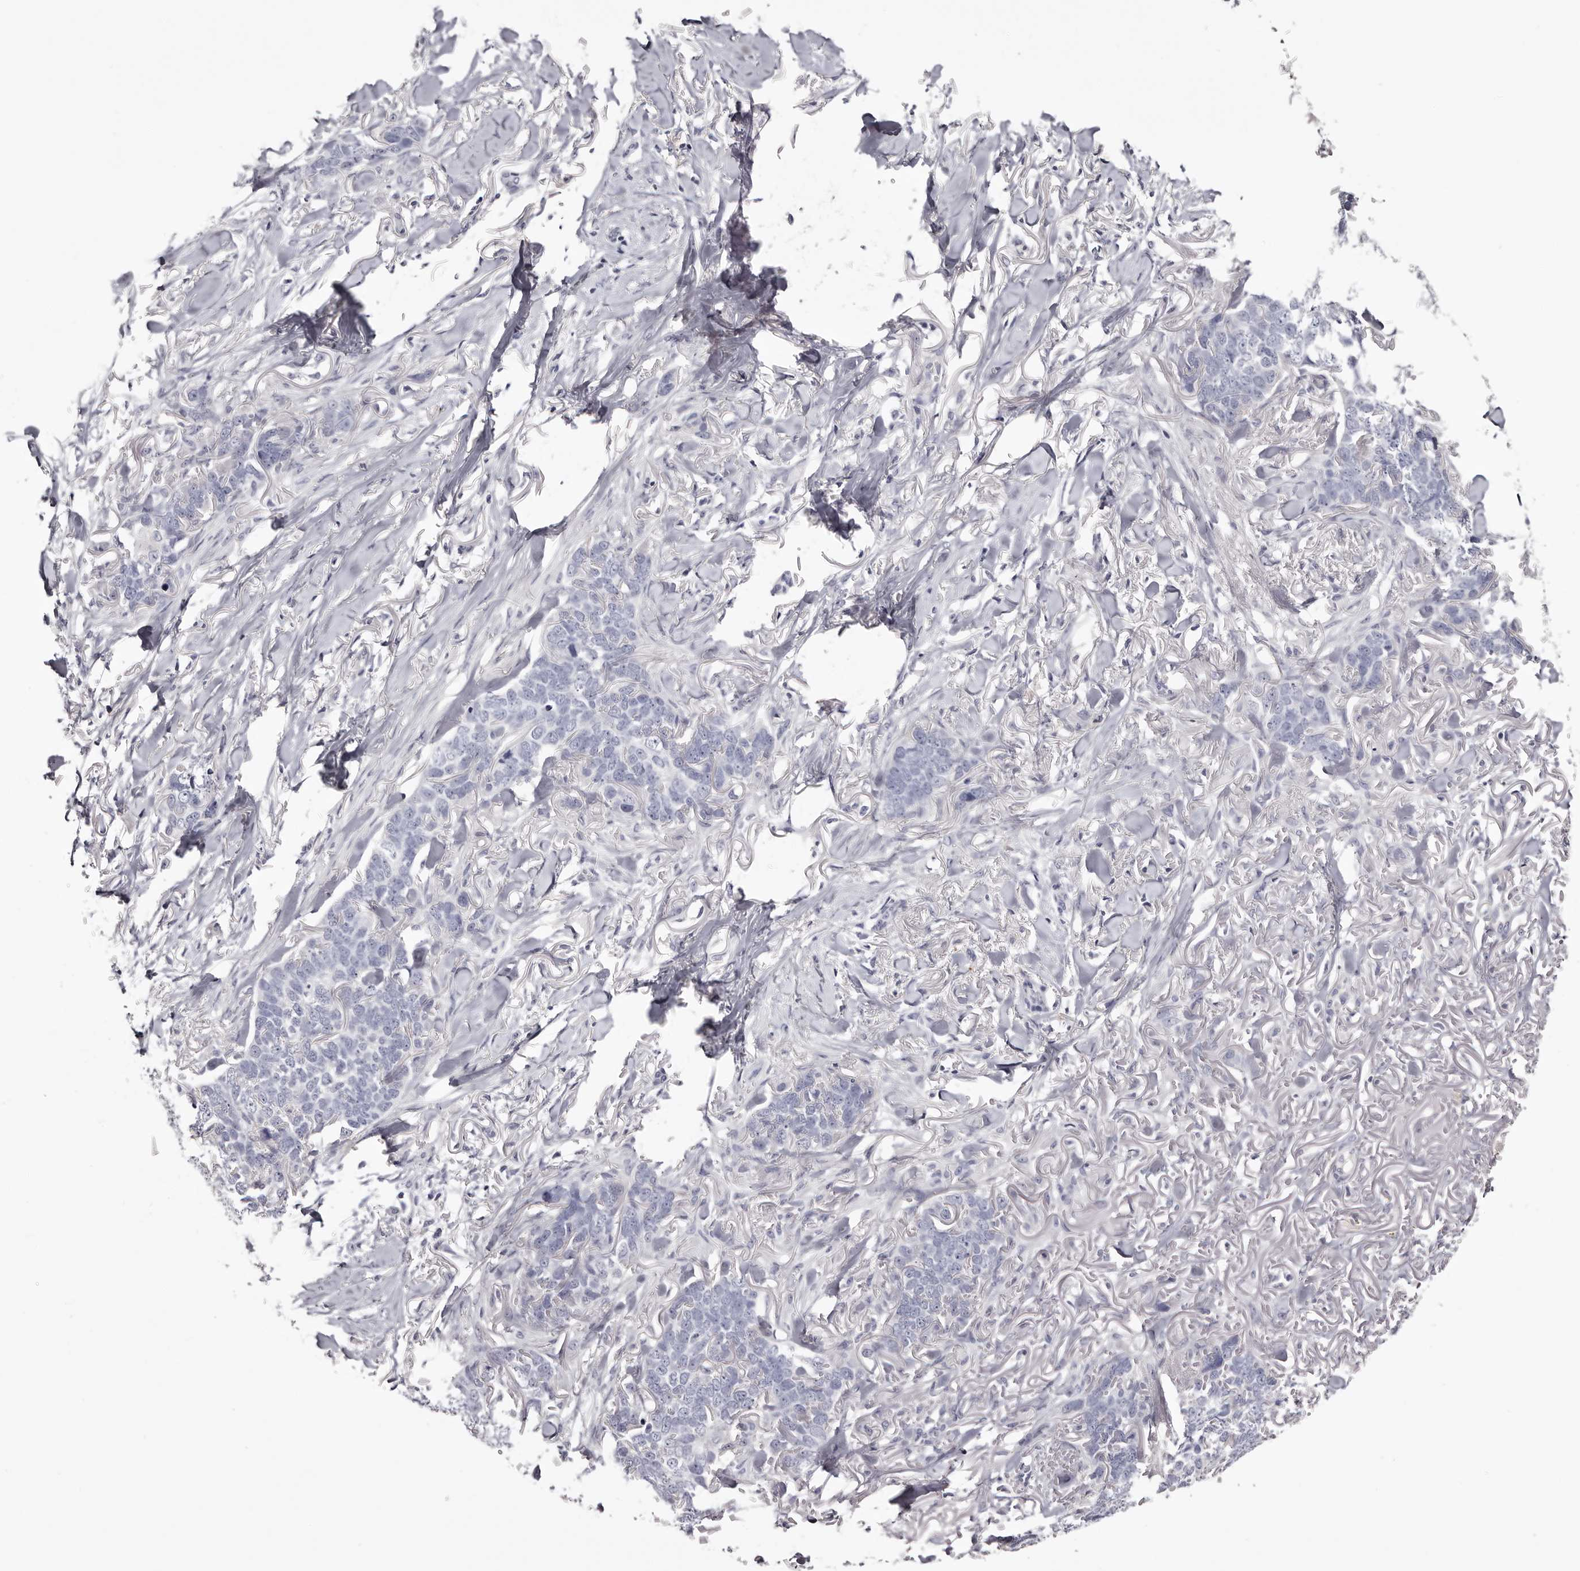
{"staining": {"intensity": "negative", "quantity": "none", "location": "none"}, "tissue": "skin cancer", "cell_type": "Tumor cells", "image_type": "cancer", "snomed": [{"axis": "morphology", "description": "Normal tissue, NOS"}, {"axis": "morphology", "description": "Basal cell carcinoma"}, {"axis": "topography", "description": "Skin"}], "caption": "Tumor cells show no significant positivity in skin basal cell carcinoma. (Immunohistochemistry, brightfield microscopy, high magnification).", "gene": "CA6", "patient": {"sex": "male", "age": 77}}